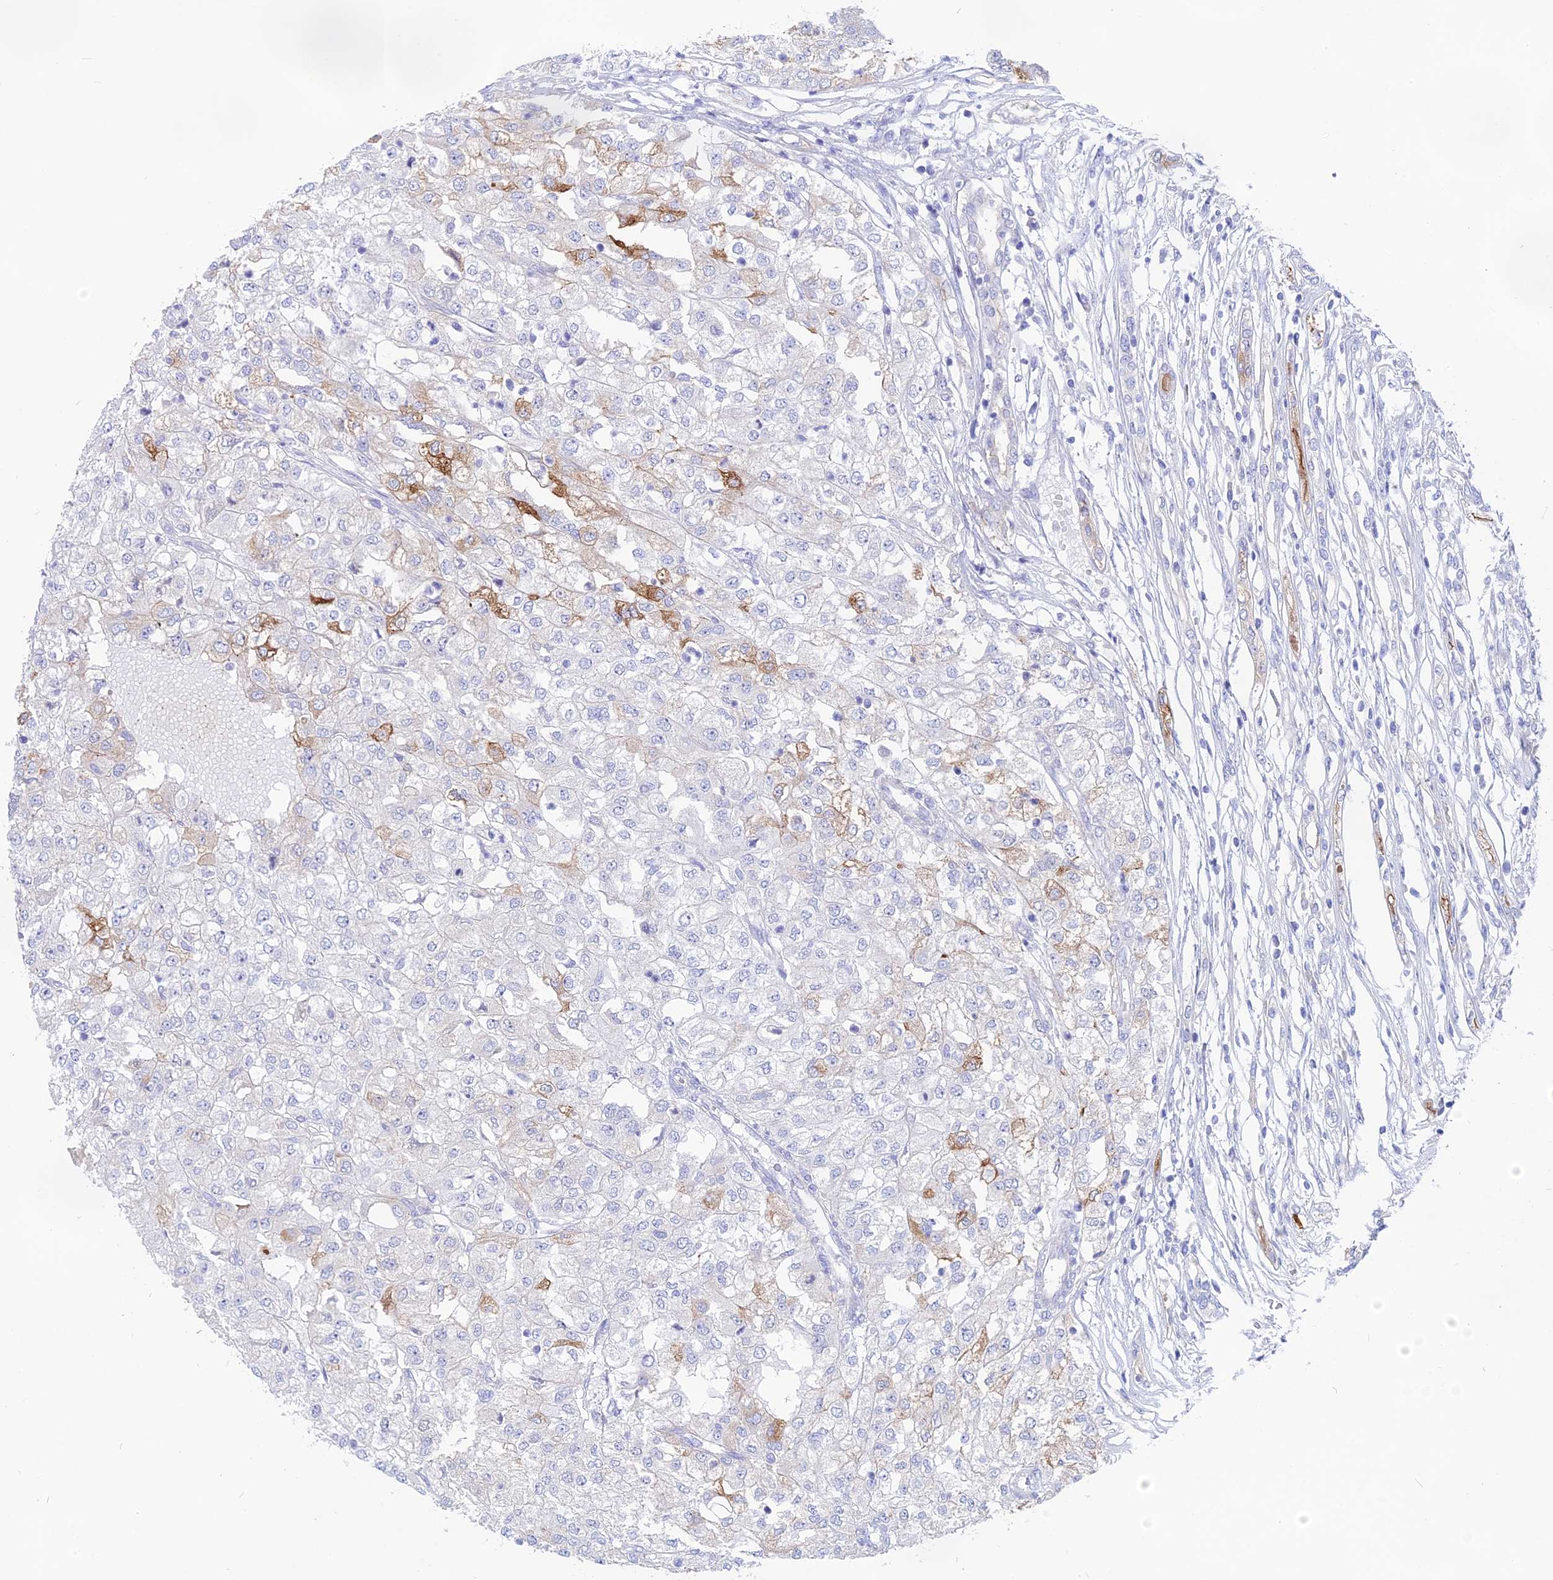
{"staining": {"intensity": "negative", "quantity": "none", "location": "none"}, "tissue": "renal cancer", "cell_type": "Tumor cells", "image_type": "cancer", "snomed": [{"axis": "morphology", "description": "Adenocarcinoma, NOS"}, {"axis": "topography", "description": "Kidney"}], "caption": "Tumor cells are negative for brown protein staining in renal cancer (adenocarcinoma). (DAB immunohistochemistry visualized using brightfield microscopy, high magnification).", "gene": "TENT4B", "patient": {"sex": "female", "age": 54}}